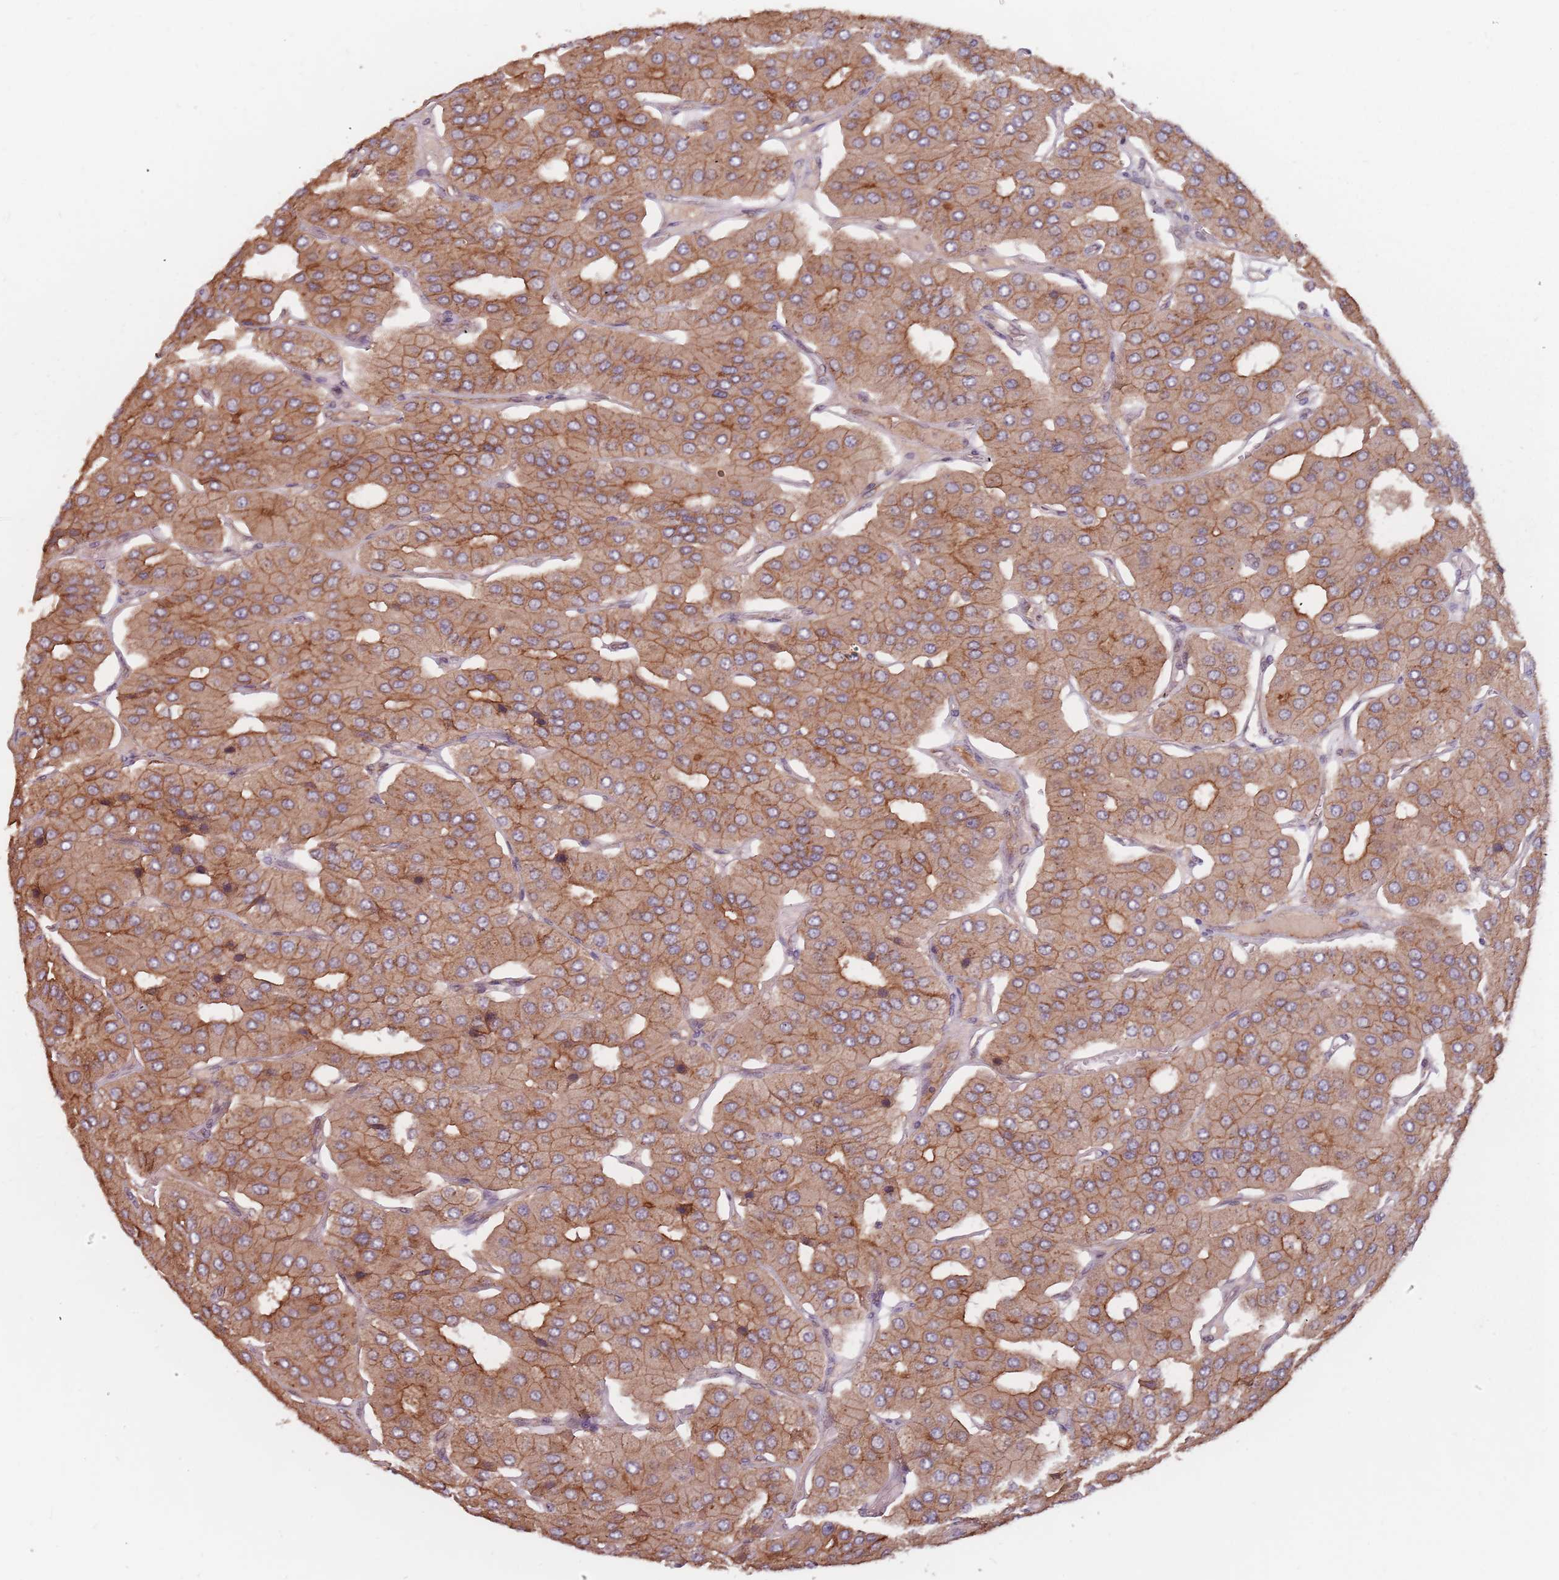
{"staining": {"intensity": "moderate", "quantity": ">75%", "location": "cytoplasmic/membranous"}, "tissue": "parathyroid gland", "cell_type": "Glandular cells", "image_type": "normal", "snomed": [{"axis": "morphology", "description": "Normal tissue, NOS"}, {"axis": "morphology", "description": "Adenoma, NOS"}, {"axis": "topography", "description": "Parathyroid gland"}], "caption": "Parathyroid gland stained for a protein displays moderate cytoplasmic/membranous positivity in glandular cells. The staining was performed using DAB (3,3'-diaminobenzidine), with brown indicating positive protein expression. Nuclei are stained blue with hematoxylin.", "gene": "C3orf14", "patient": {"sex": "female", "age": 86}}